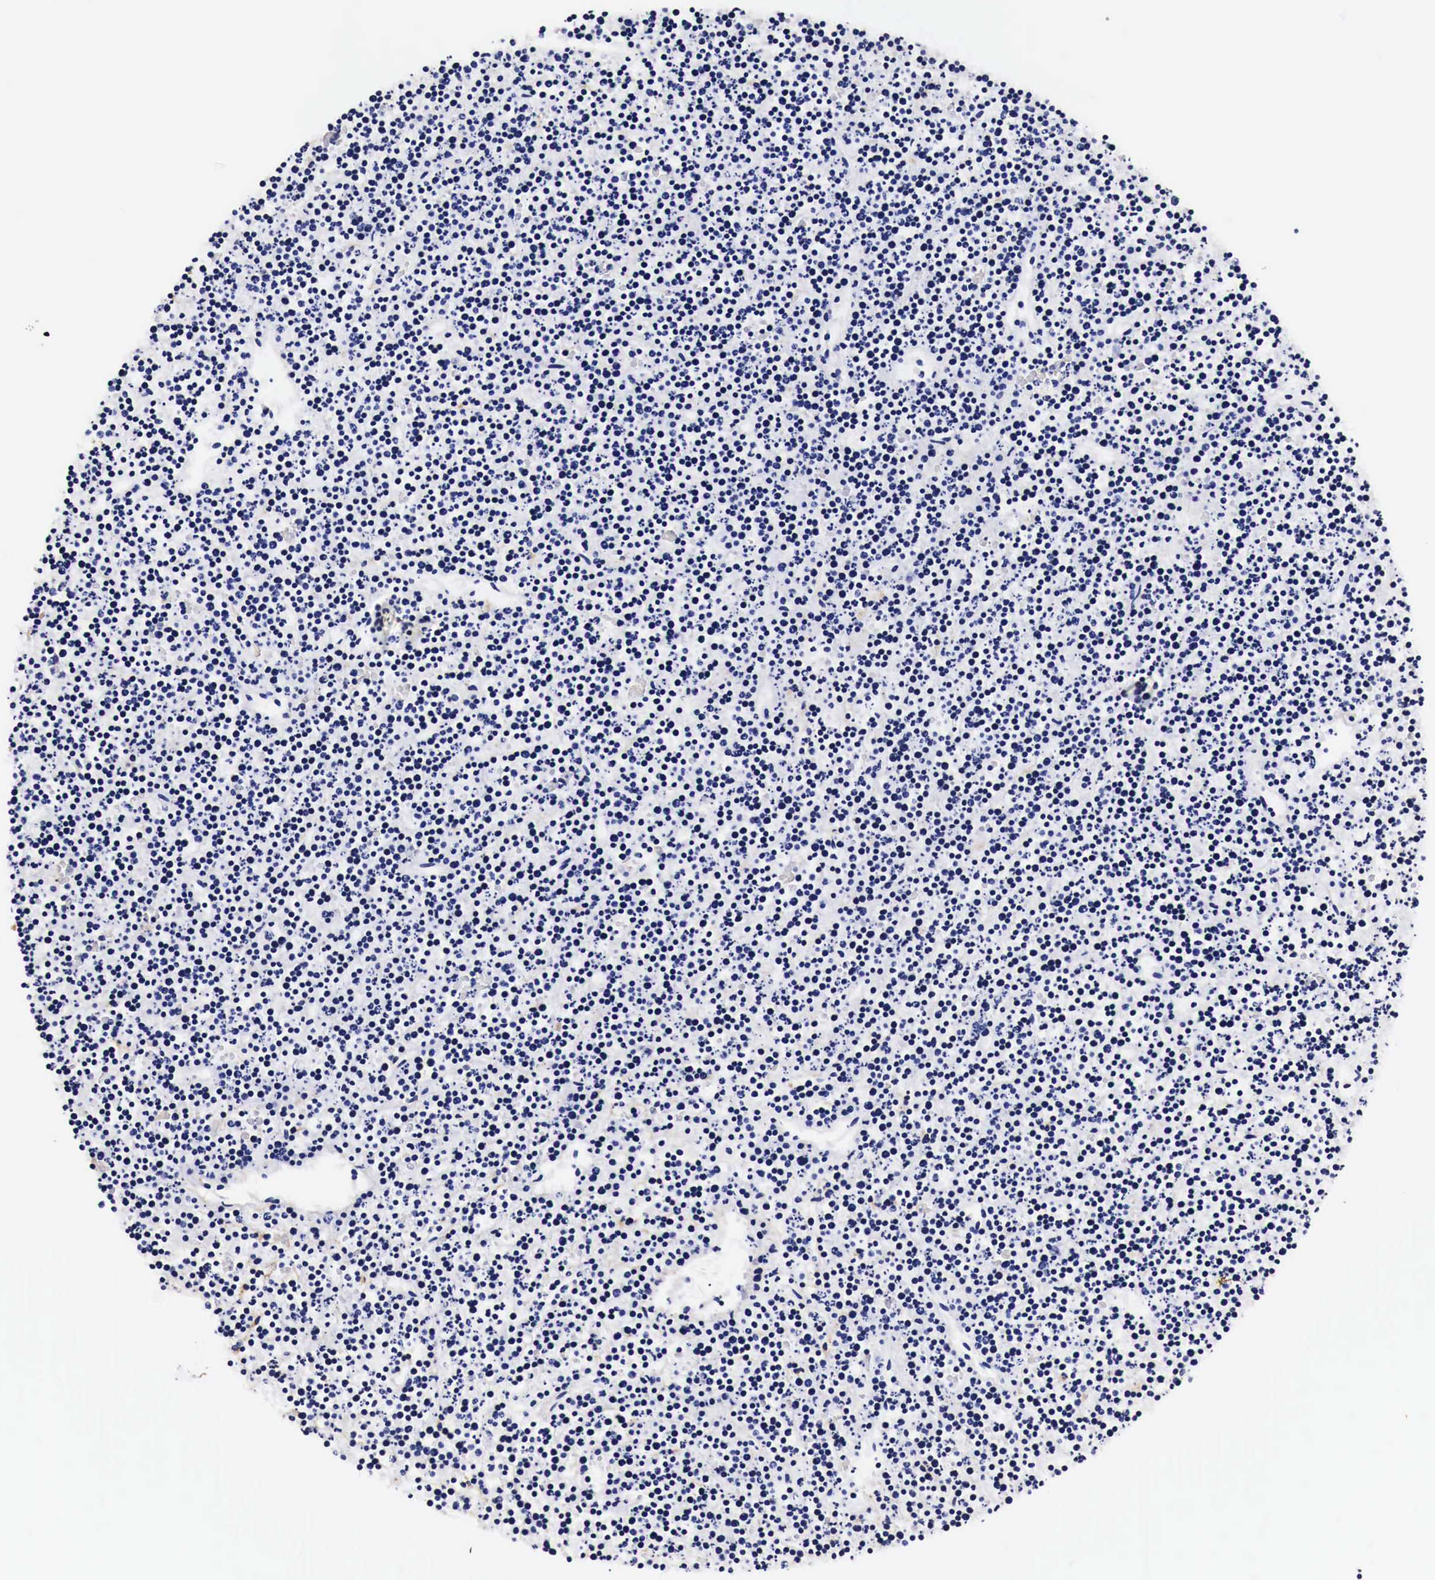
{"staining": {"intensity": "negative", "quantity": "none", "location": "none"}, "tissue": "lymphoma", "cell_type": "Tumor cells", "image_type": "cancer", "snomed": [{"axis": "morphology", "description": "Malignant lymphoma, non-Hodgkin's type, High grade"}, {"axis": "topography", "description": "Ovary"}], "caption": "The micrograph reveals no staining of tumor cells in lymphoma. Nuclei are stained in blue.", "gene": "EGFR", "patient": {"sex": "female", "age": 56}}